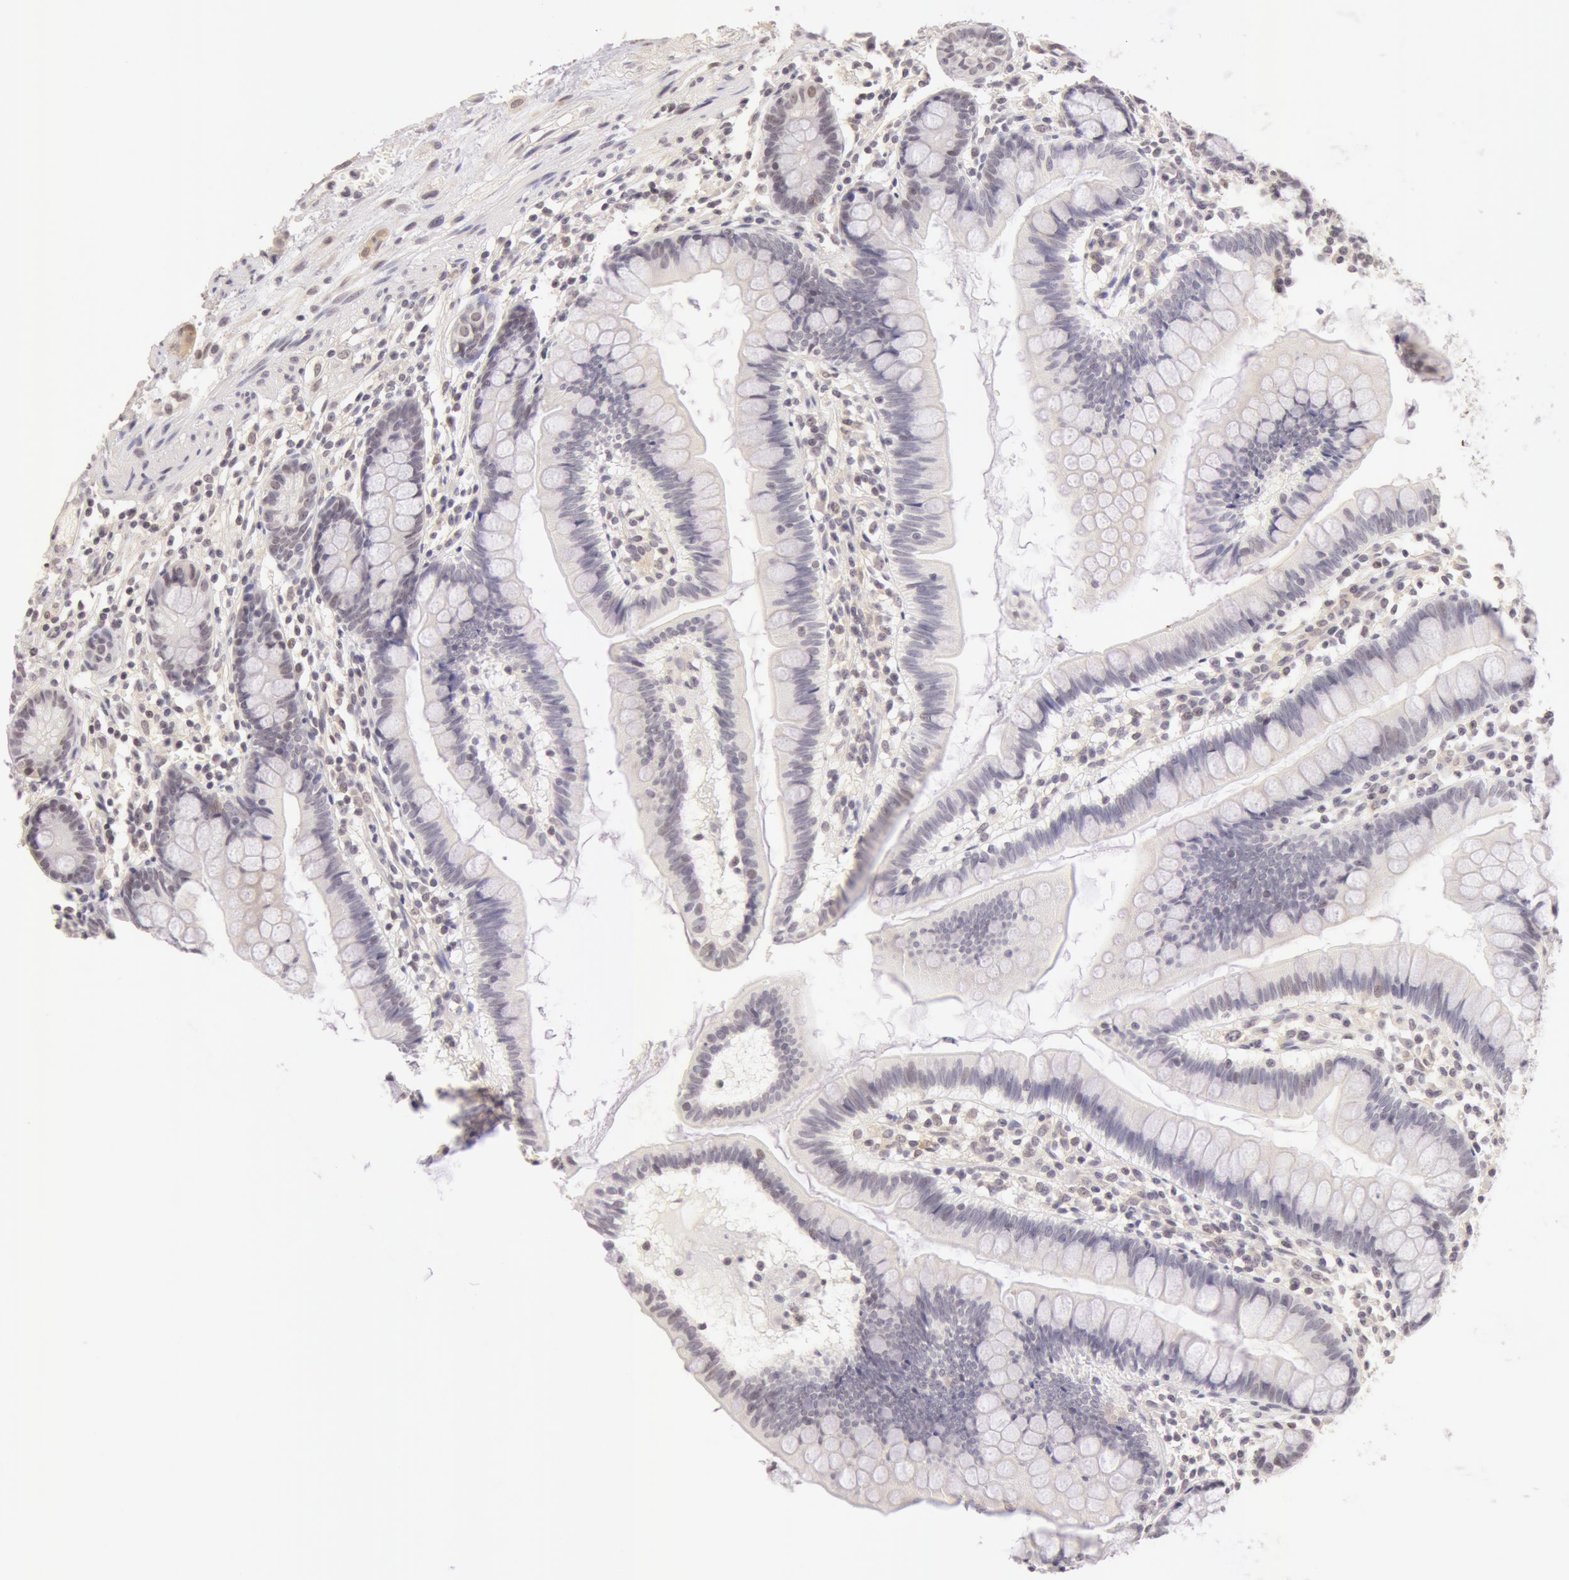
{"staining": {"intensity": "negative", "quantity": "none", "location": "none"}, "tissue": "small intestine", "cell_type": "Glandular cells", "image_type": "normal", "snomed": [{"axis": "morphology", "description": "Normal tissue, NOS"}, {"axis": "topography", "description": "Small intestine"}], "caption": "DAB (3,3'-diaminobenzidine) immunohistochemical staining of normal human small intestine exhibits no significant expression in glandular cells.", "gene": "ZNF597", "patient": {"sex": "female", "age": 51}}